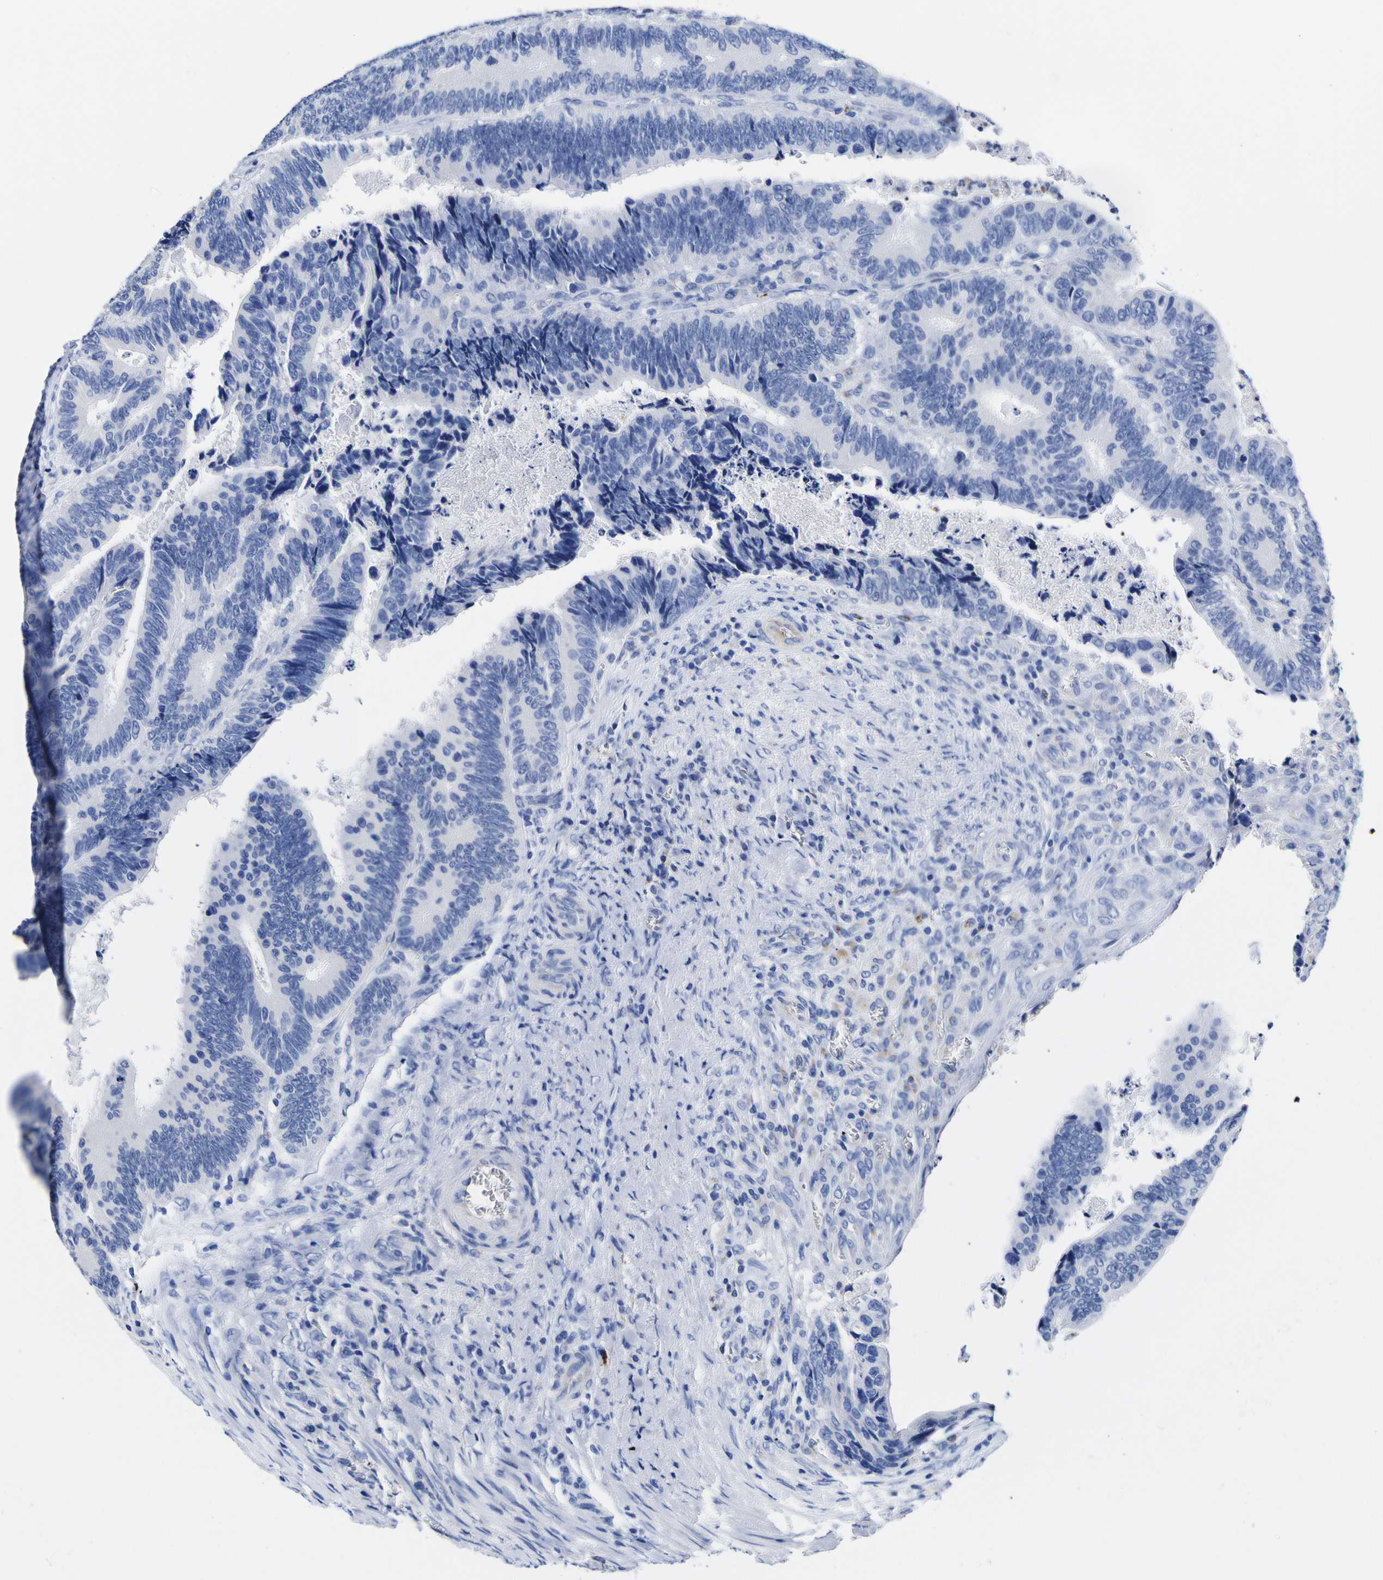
{"staining": {"intensity": "negative", "quantity": "none", "location": "none"}, "tissue": "colorectal cancer", "cell_type": "Tumor cells", "image_type": "cancer", "snomed": [{"axis": "morphology", "description": "Inflammation, NOS"}, {"axis": "morphology", "description": "Adenocarcinoma, NOS"}, {"axis": "topography", "description": "Colon"}], "caption": "Tumor cells show no significant protein expression in colorectal cancer.", "gene": "HLA-DQA1", "patient": {"sex": "male", "age": 72}}